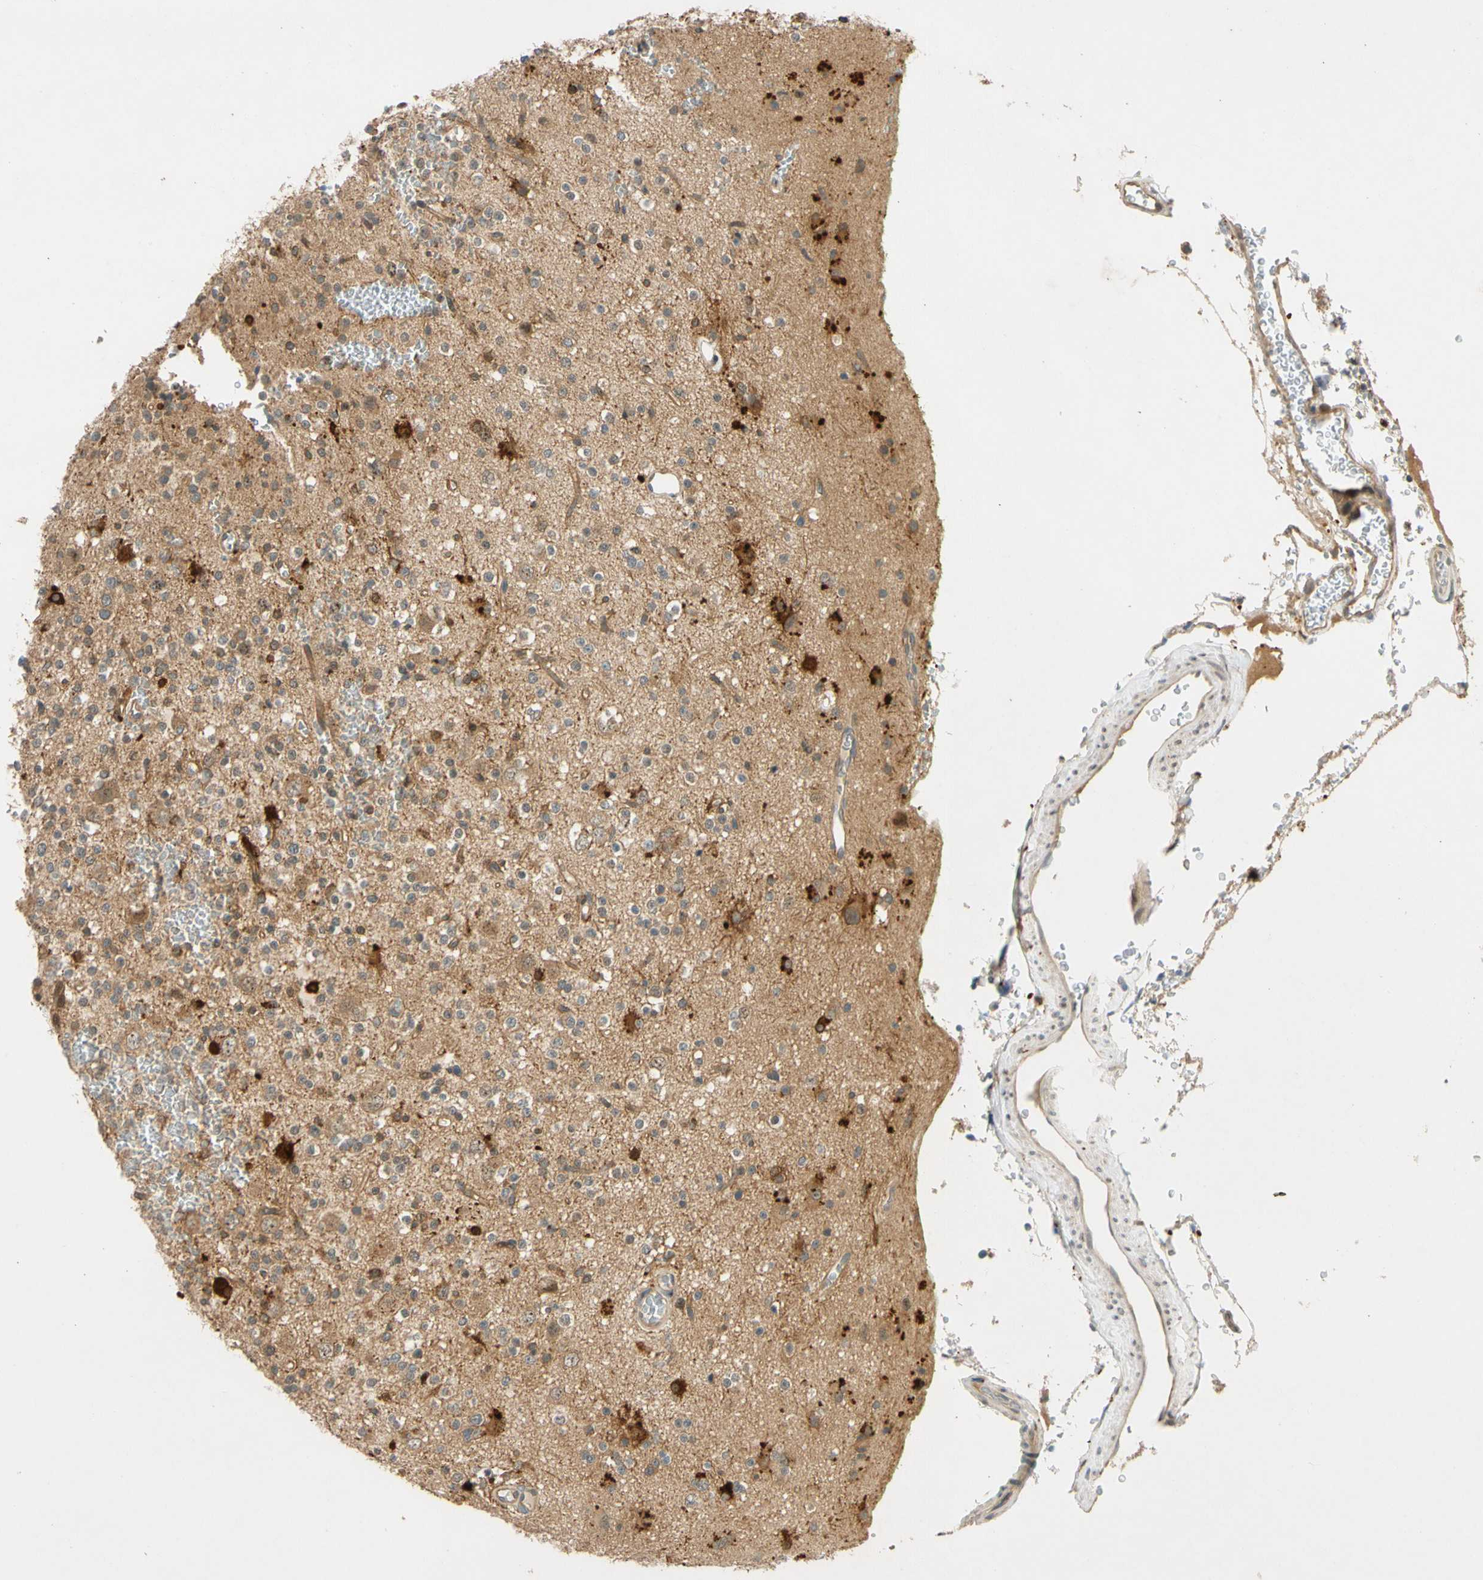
{"staining": {"intensity": "moderate", "quantity": "25%-75%", "location": "cytoplasmic/membranous"}, "tissue": "glioma", "cell_type": "Tumor cells", "image_type": "cancer", "snomed": [{"axis": "morphology", "description": "Glioma, malignant, High grade"}, {"axis": "topography", "description": "Brain"}], "caption": "High-grade glioma (malignant) stained with DAB (3,3'-diaminobenzidine) immunohistochemistry (IHC) exhibits medium levels of moderate cytoplasmic/membranous positivity in approximately 25%-75% of tumor cells.", "gene": "GATD1", "patient": {"sex": "male", "age": 47}}